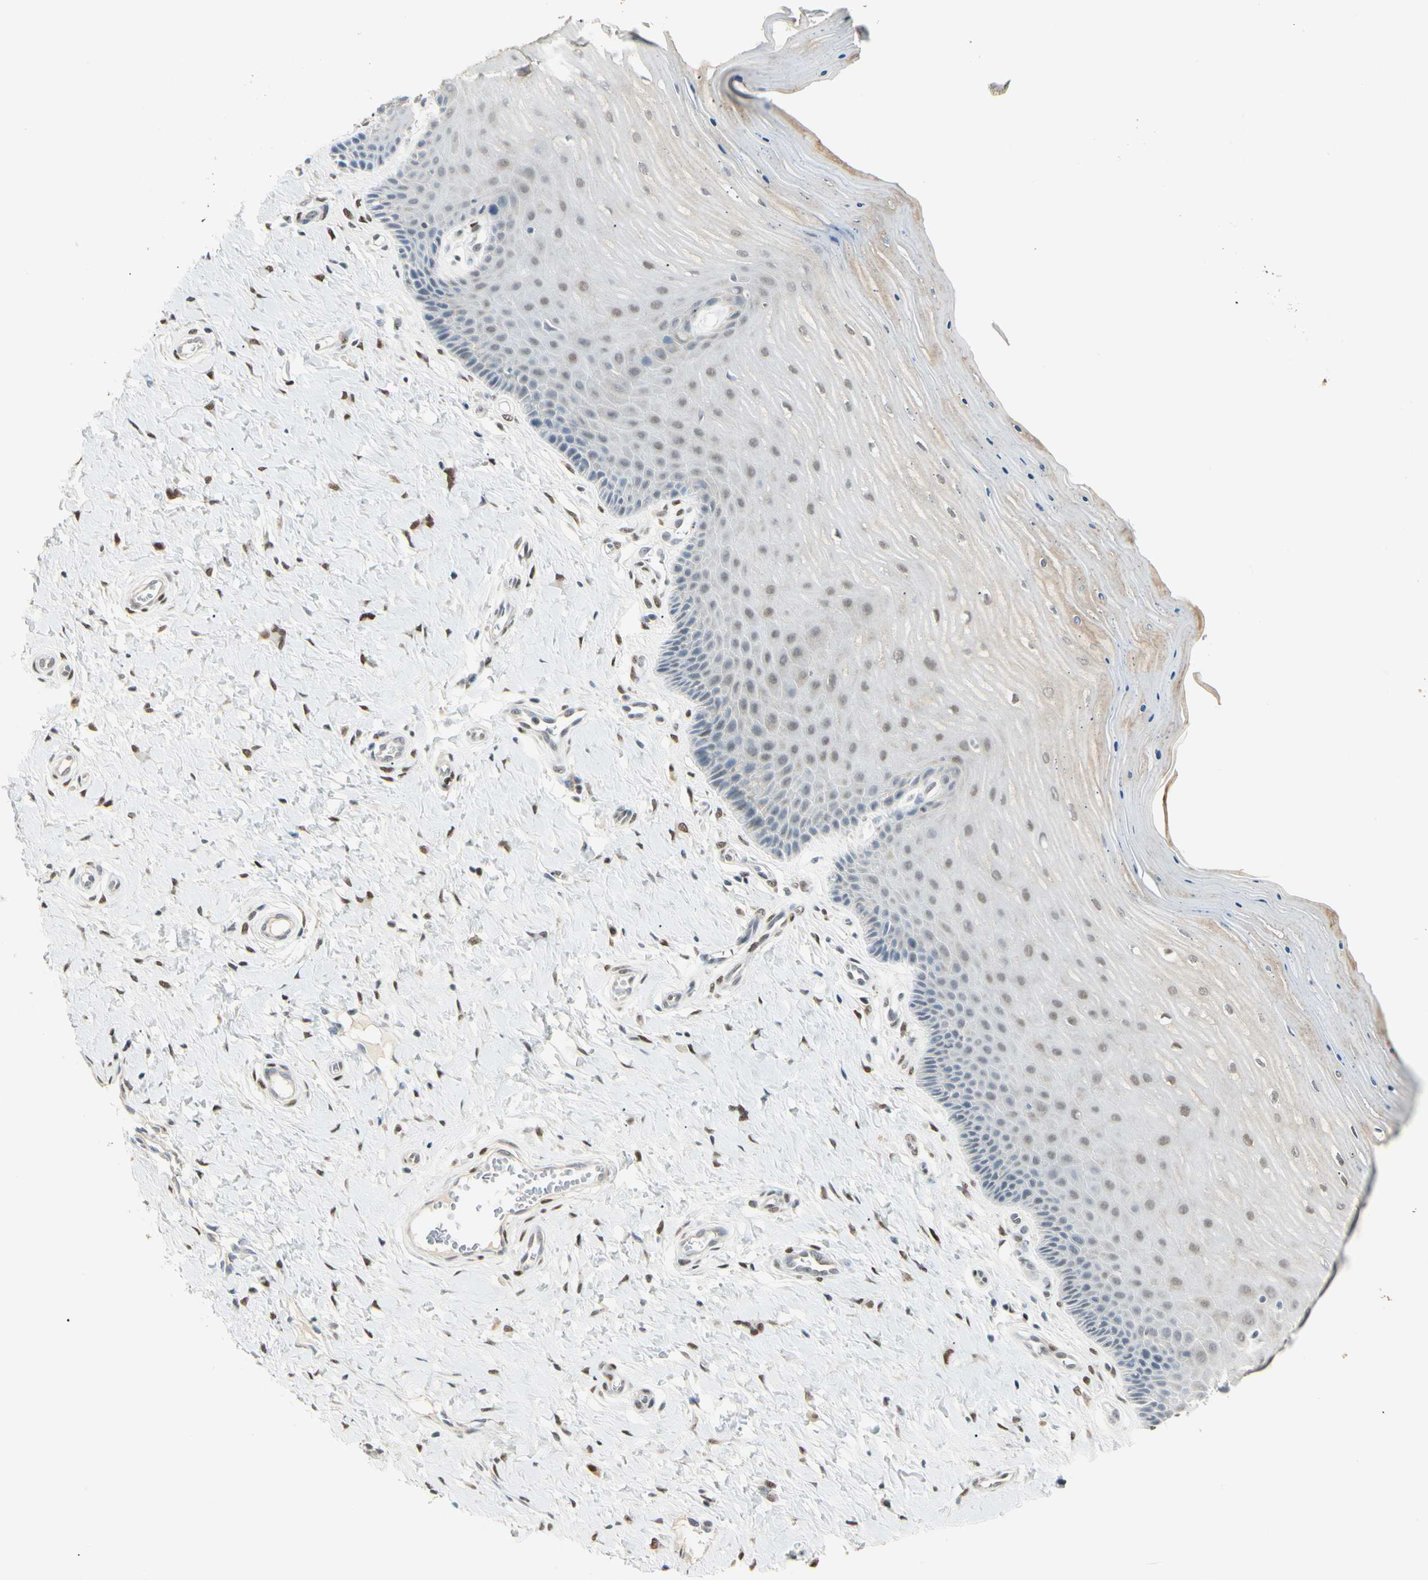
{"staining": {"intensity": "strong", "quantity": ">75%", "location": "cytoplasmic/membranous"}, "tissue": "cervix", "cell_type": "Glandular cells", "image_type": "normal", "snomed": [{"axis": "morphology", "description": "Normal tissue, NOS"}, {"axis": "topography", "description": "Cervix"}], "caption": "A high amount of strong cytoplasmic/membranous positivity is seen in approximately >75% of glandular cells in benign cervix.", "gene": "ATXN1", "patient": {"sex": "female", "age": 55}}